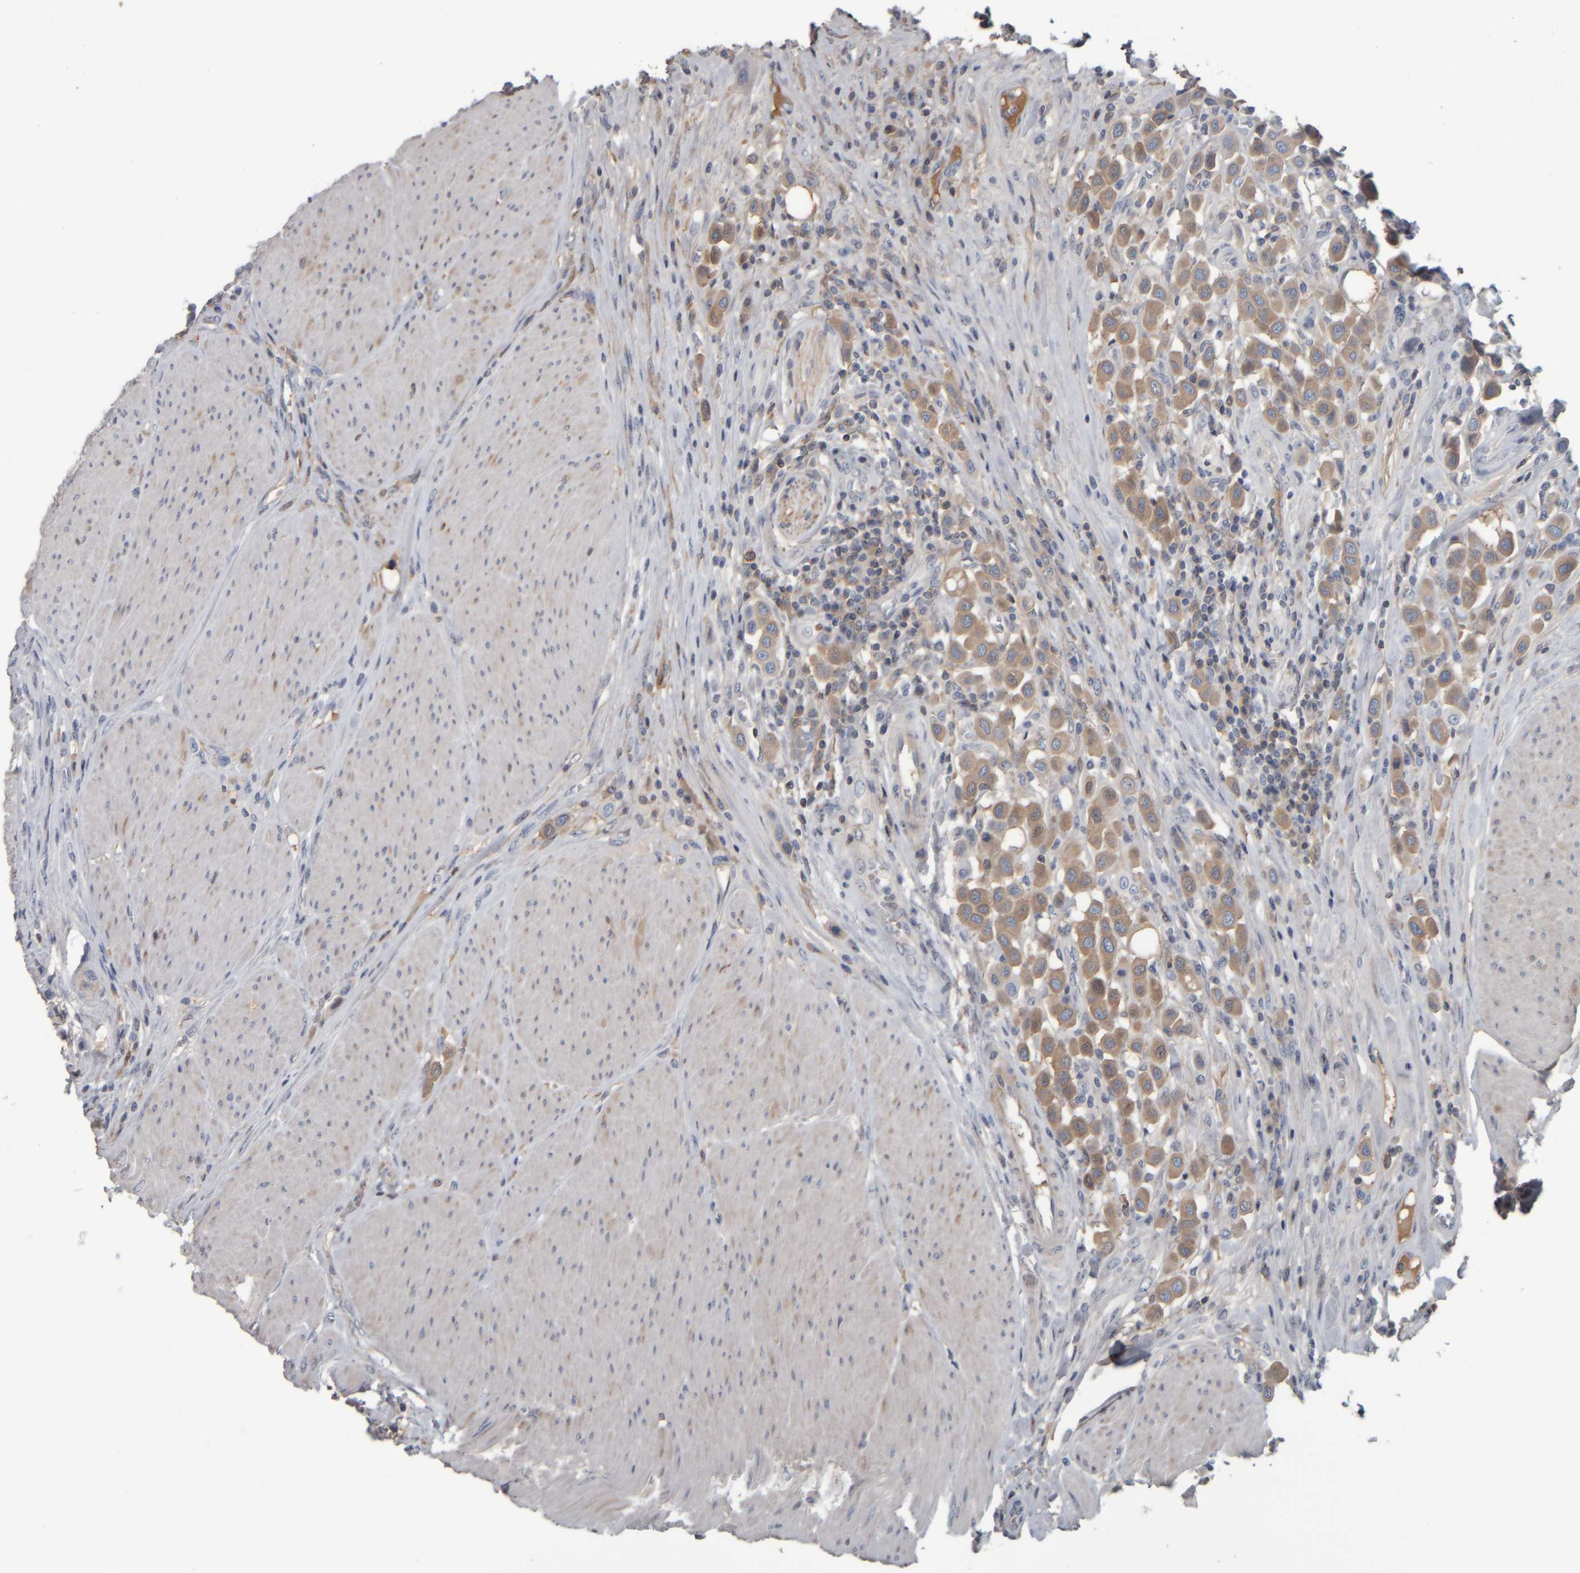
{"staining": {"intensity": "moderate", "quantity": "25%-75%", "location": "cytoplasmic/membranous"}, "tissue": "urothelial cancer", "cell_type": "Tumor cells", "image_type": "cancer", "snomed": [{"axis": "morphology", "description": "Urothelial carcinoma, High grade"}, {"axis": "topography", "description": "Urinary bladder"}], "caption": "A histopathology image showing moderate cytoplasmic/membranous positivity in about 25%-75% of tumor cells in urothelial cancer, as visualized by brown immunohistochemical staining.", "gene": "CAVIN4", "patient": {"sex": "male", "age": 50}}